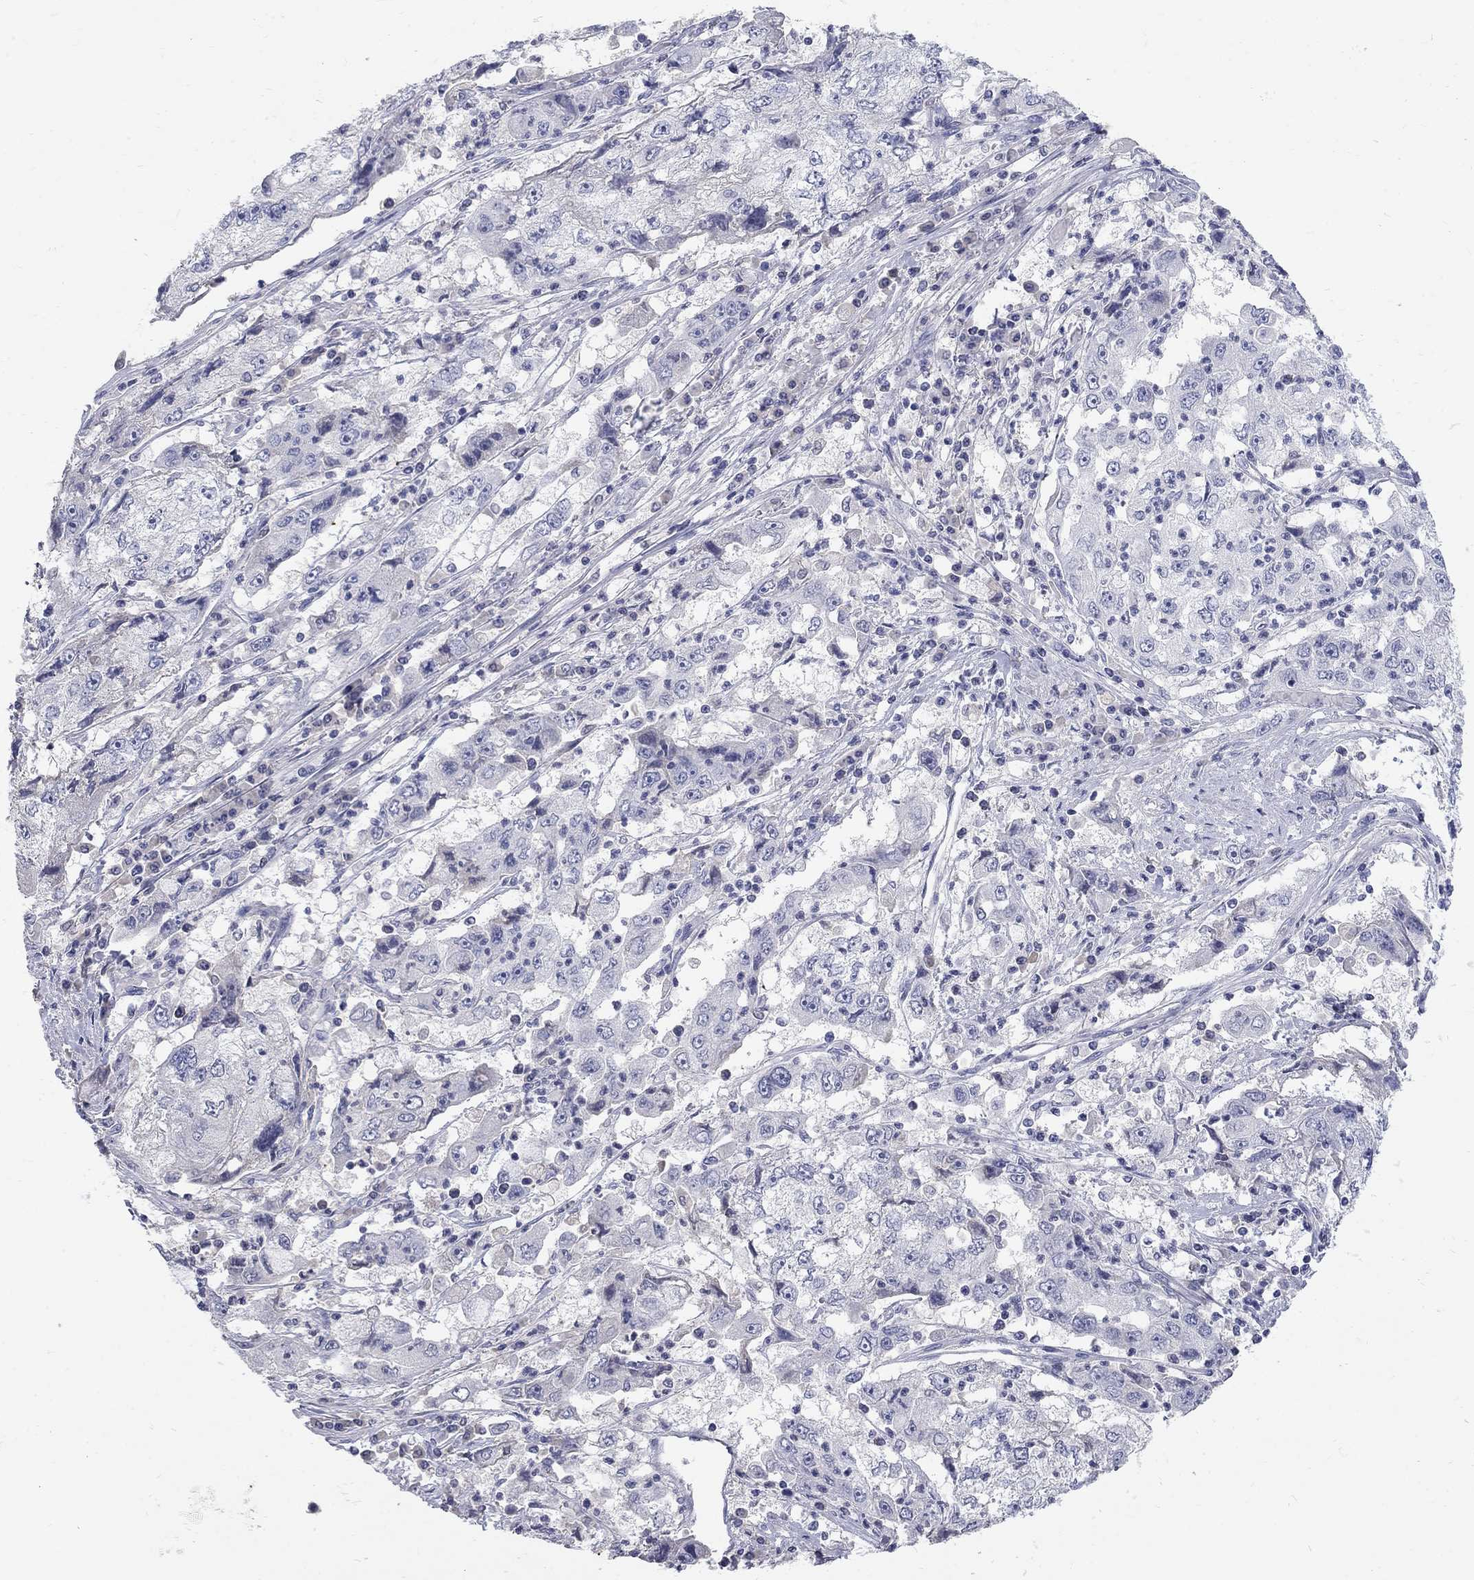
{"staining": {"intensity": "negative", "quantity": "none", "location": "none"}, "tissue": "cervical cancer", "cell_type": "Tumor cells", "image_type": "cancer", "snomed": [{"axis": "morphology", "description": "Squamous cell carcinoma, NOS"}, {"axis": "topography", "description": "Cervix"}], "caption": "An immunohistochemistry micrograph of cervical cancer is shown. There is no staining in tumor cells of cervical cancer. (DAB (3,3'-diaminobenzidine) immunohistochemistry visualized using brightfield microscopy, high magnification).", "gene": "PTH1R", "patient": {"sex": "female", "age": 36}}